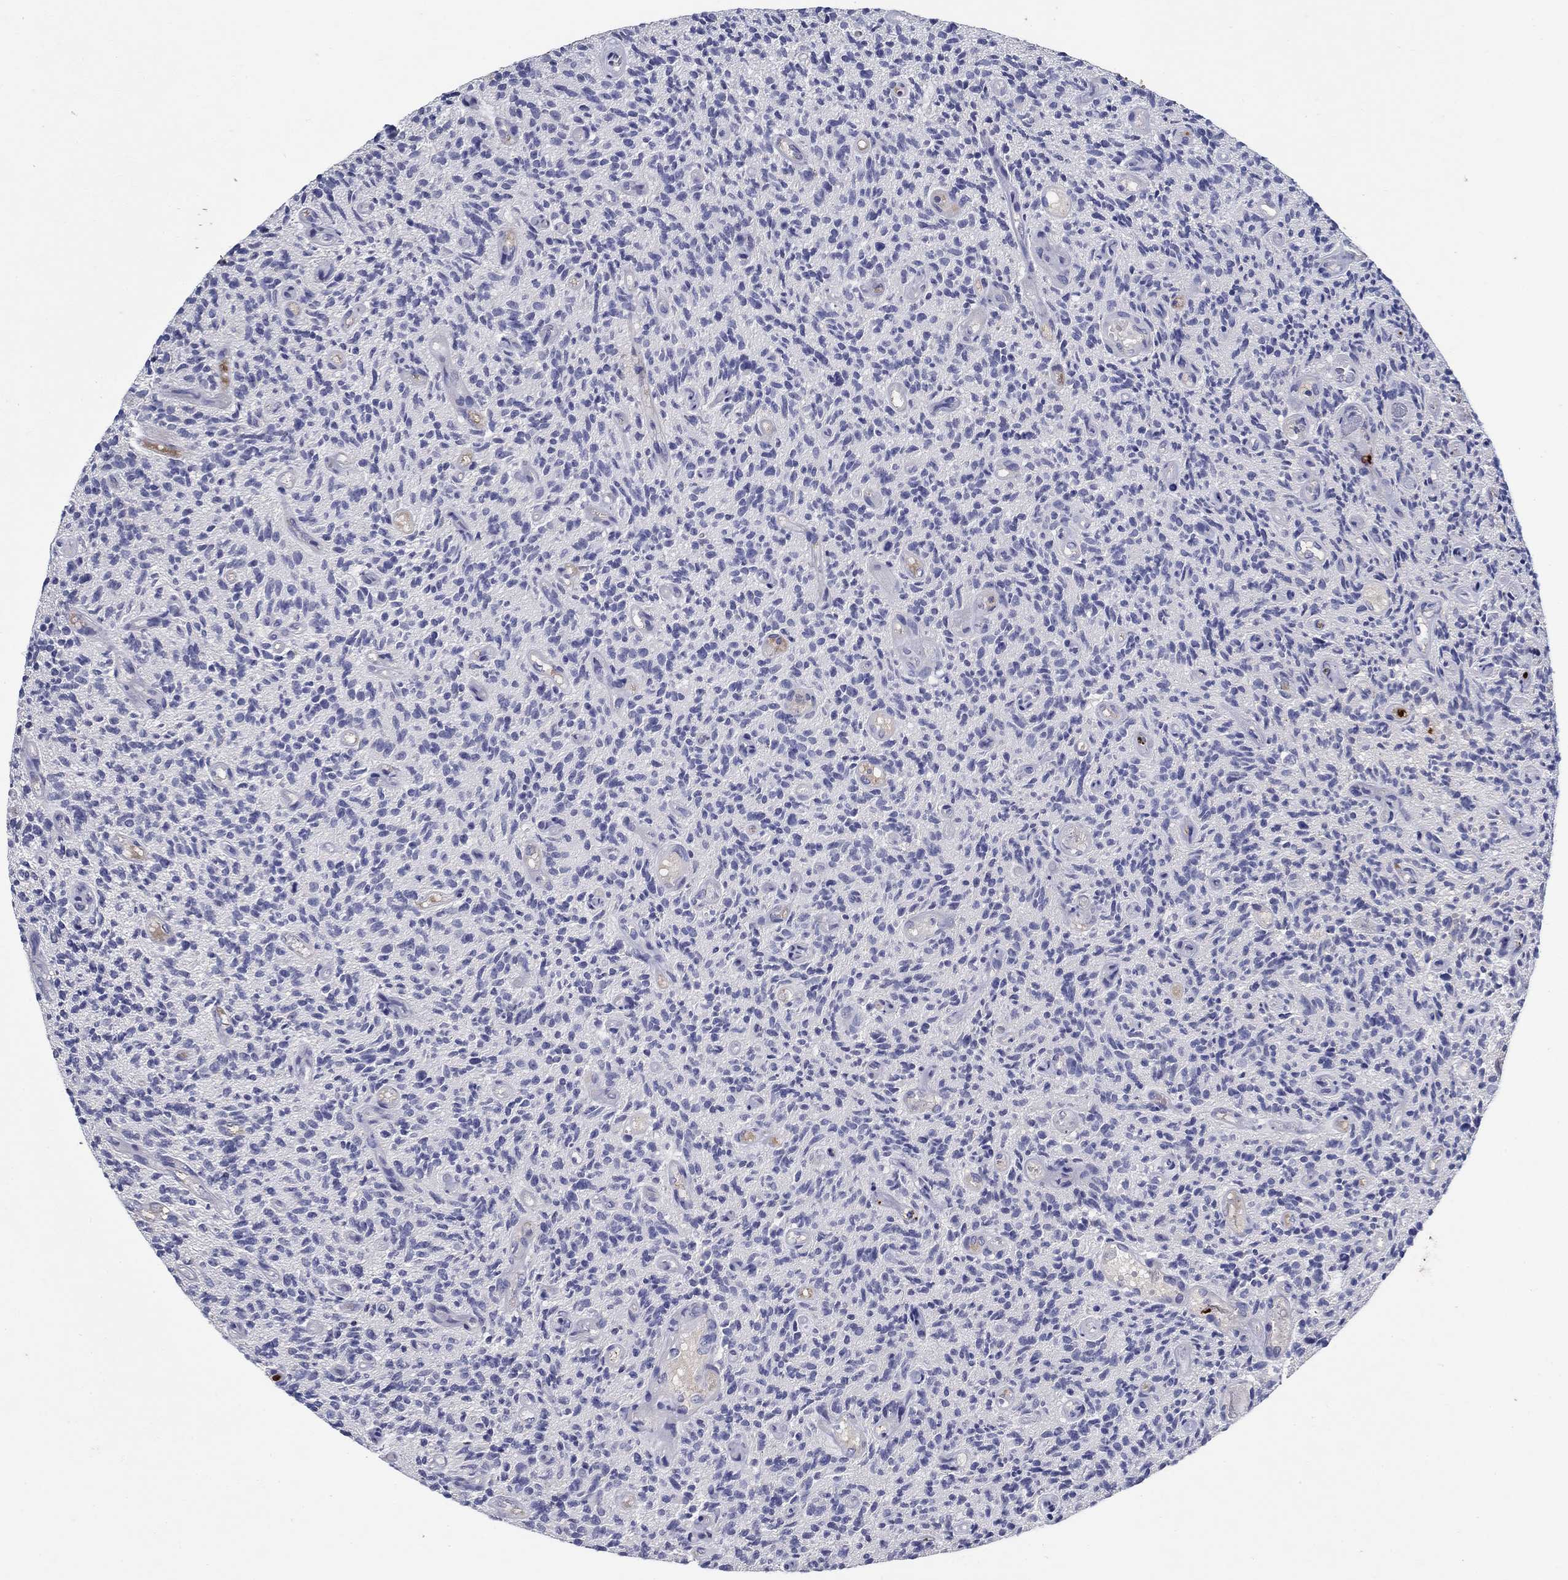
{"staining": {"intensity": "negative", "quantity": "none", "location": "none"}, "tissue": "glioma", "cell_type": "Tumor cells", "image_type": "cancer", "snomed": [{"axis": "morphology", "description": "Glioma, malignant, High grade"}, {"axis": "topography", "description": "Brain"}], "caption": "Tumor cells are negative for brown protein staining in malignant glioma (high-grade).", "gene": "PROZ", "patient": {"sex": "male", "age": 64}}